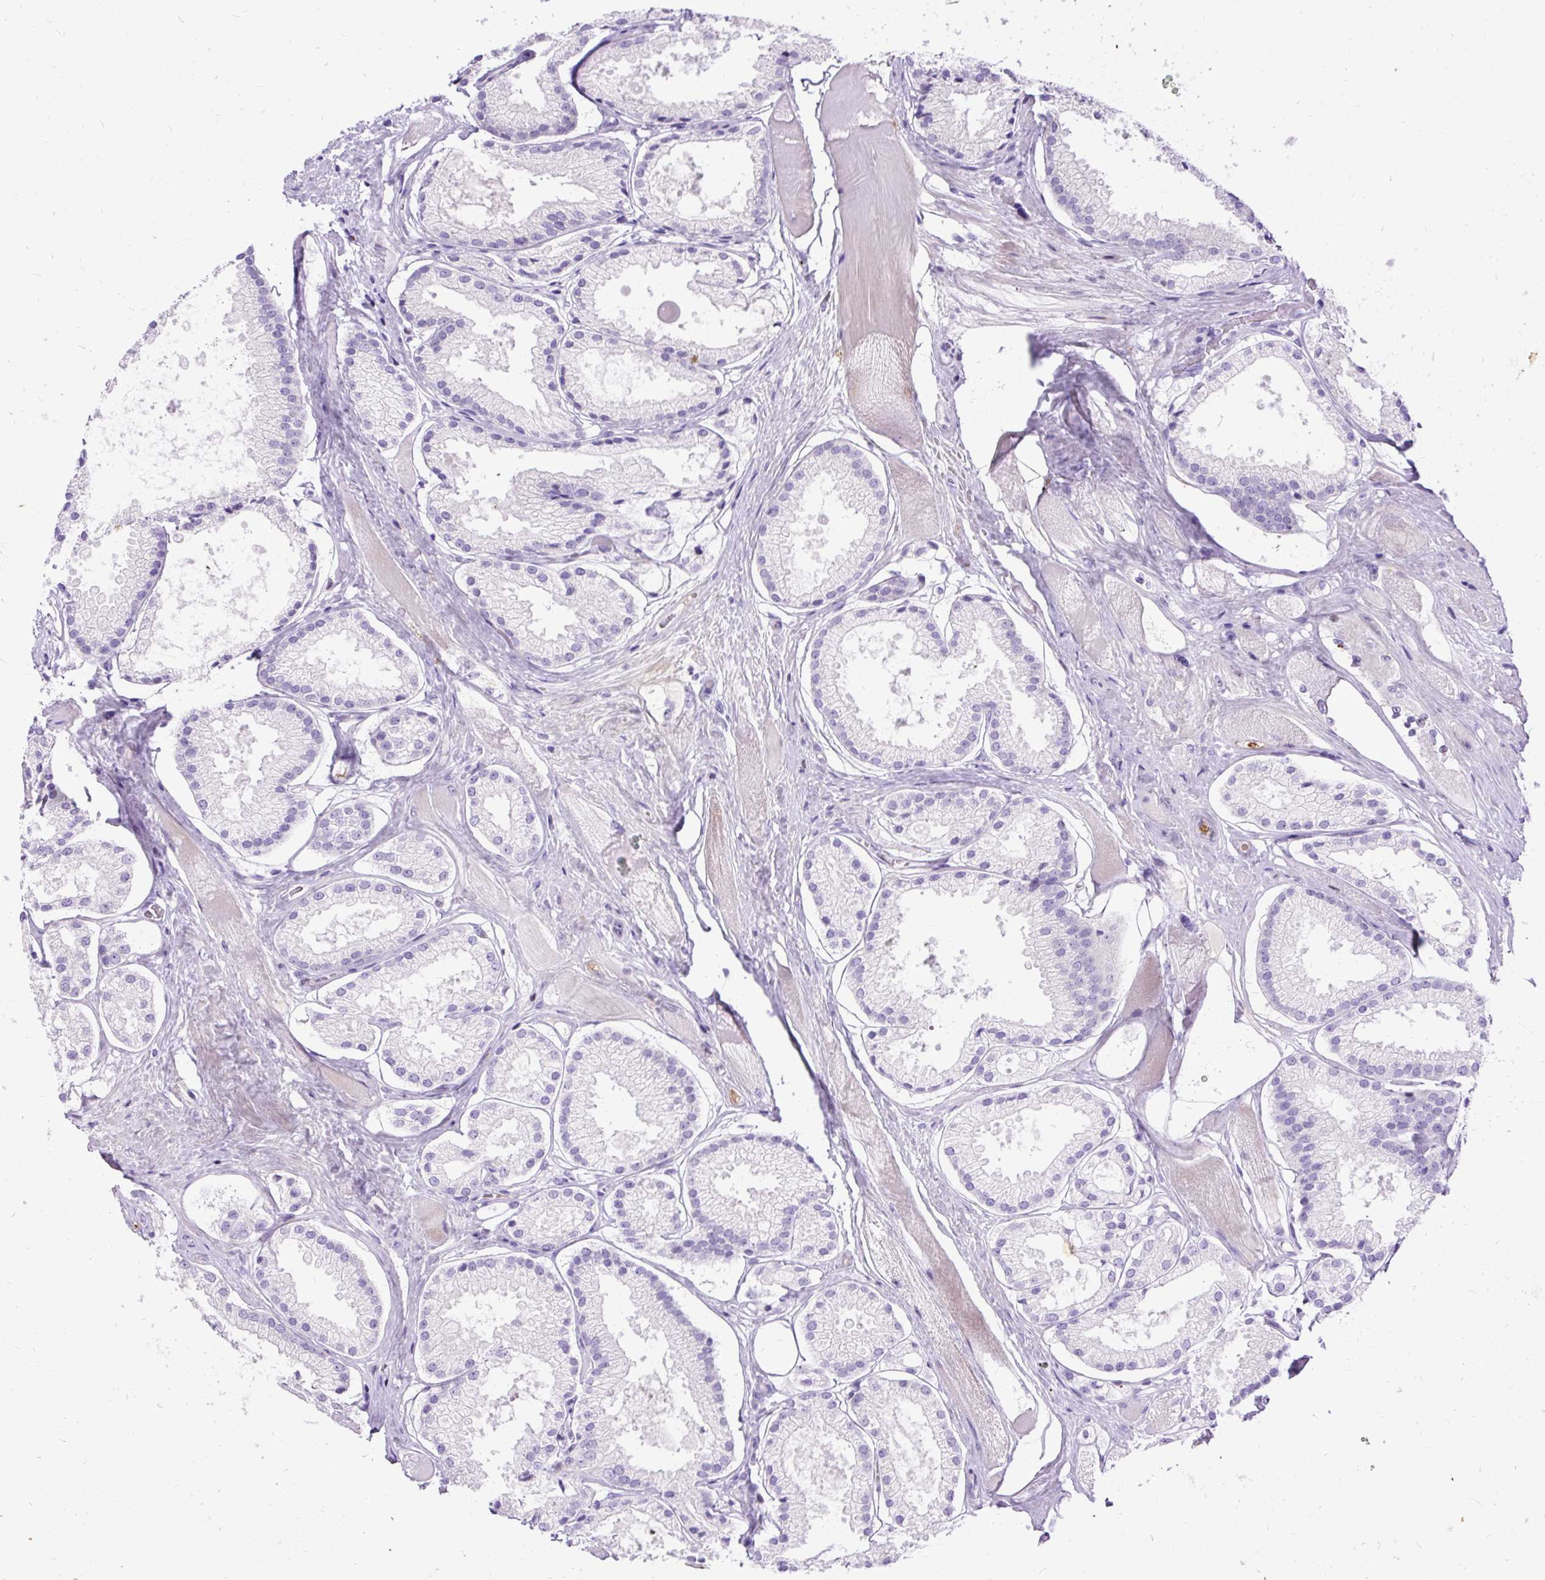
{"staining": {"intensity": "negative", "quantity": "none", "location": "none"}, "tissue": "prostate cancer", "cell_type": "Tumor cells", "image_type": "cancer", "snomed": [{"axis": "morphology", "description": "Adenocarcinoma, High grade"}, {"axis": "topography", "description": "Prostate"}], "caption": "This is an immunohistochemistry (IHC) micrograph of prostate adenocarcinoma (high-grade). There is no expression in tumor cells.", "gene": "SPC24", "patient": {"sex": "male", "age": 68}}